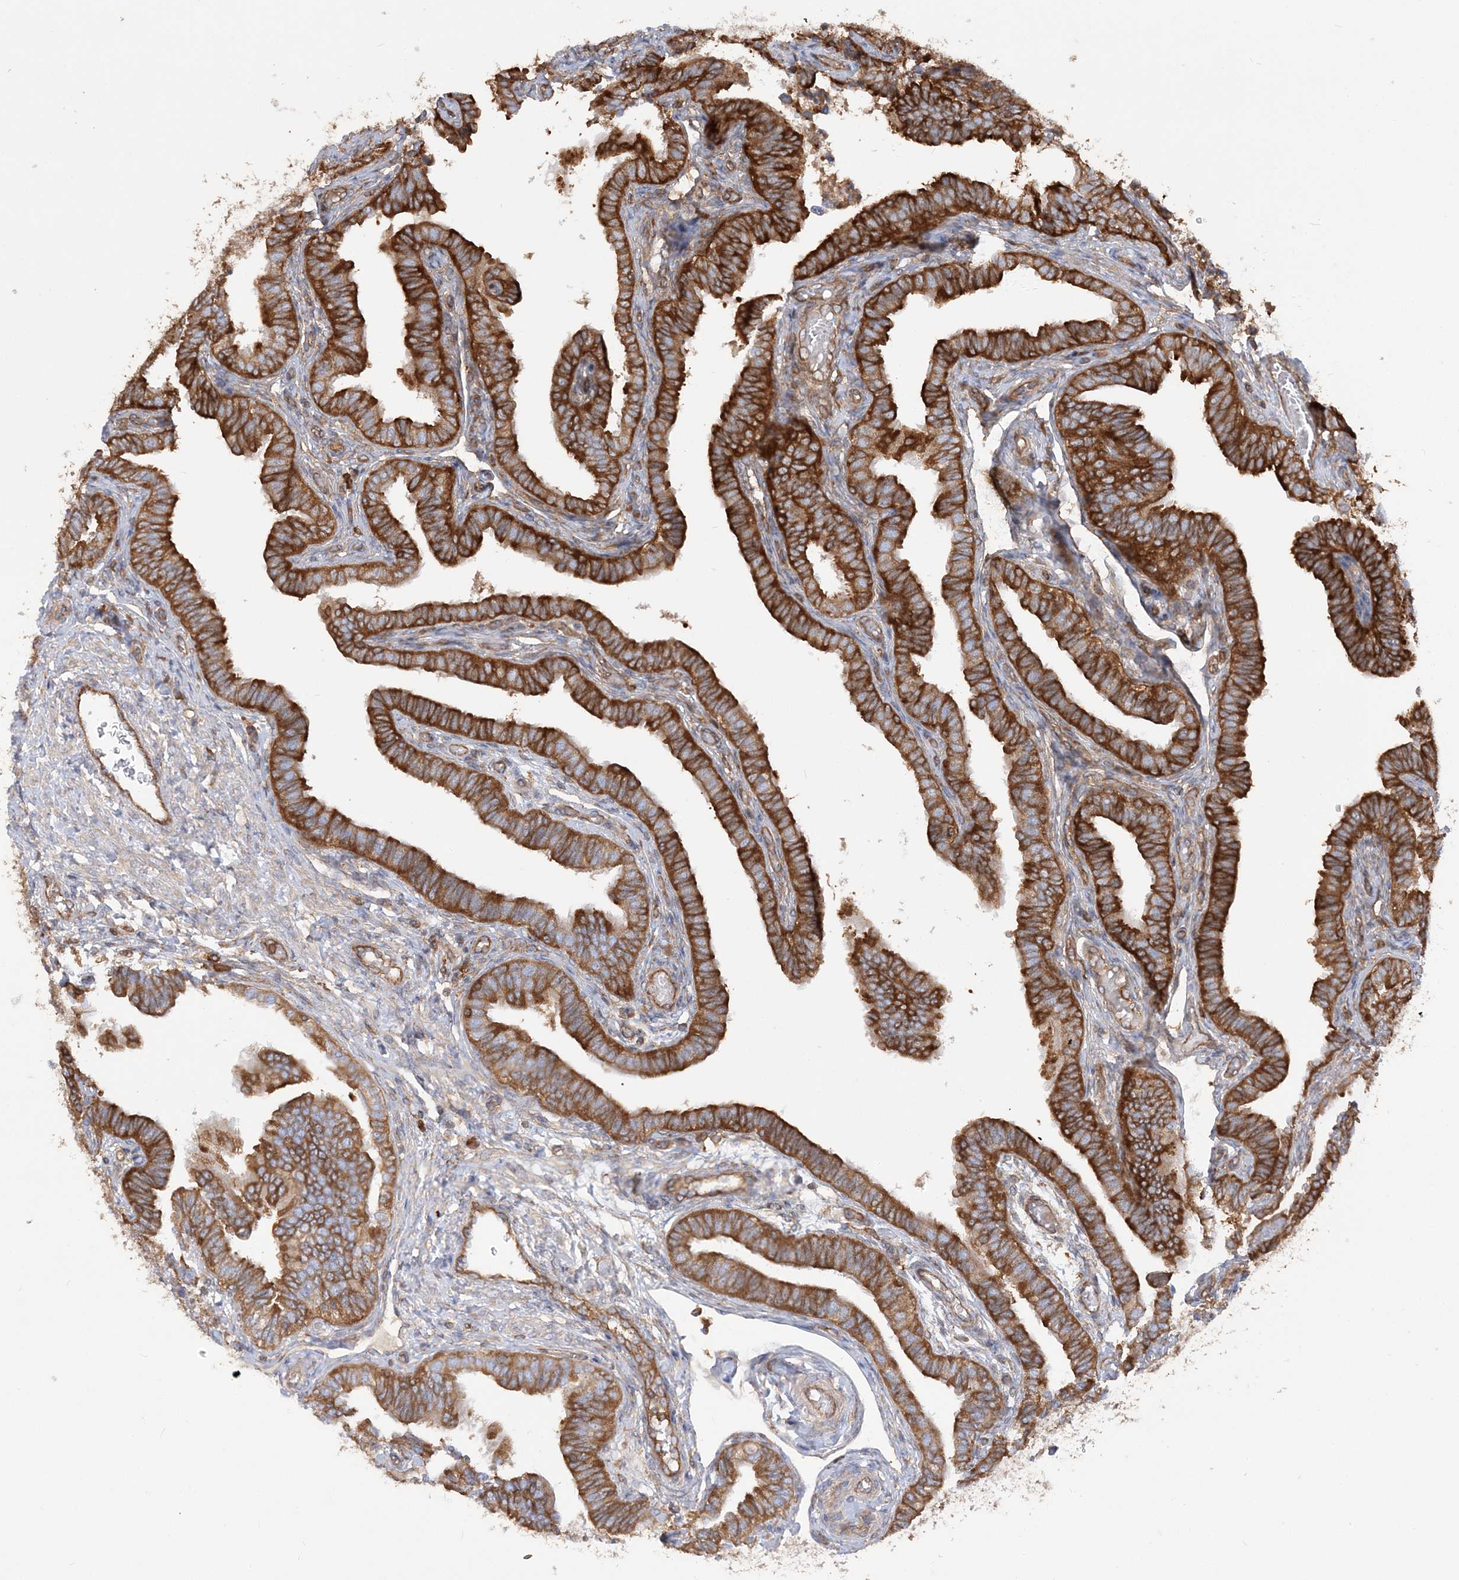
{"staining": {"intensity": "strong", "quantity": ">75%", "location": "cytoplasmic/membranous"}, "tissue": "fallopian tube", "cell_type": "Glandular cells", "image_type": "normal", "snomed": [{"axis": "morphology", "description": "Normal tissue, NOS"}, {"axis": "topography", "description": "Fallopian tube"}], "caption": "This histopathology image demonstrates immunohistochemistry staining of benign human fallopian tube, with high strong cytoplasmic/membranous staining in approximately >75% of glandular cells.", "gene": "TBC1D5", "patient": {"sex": "female", "age": 39}}